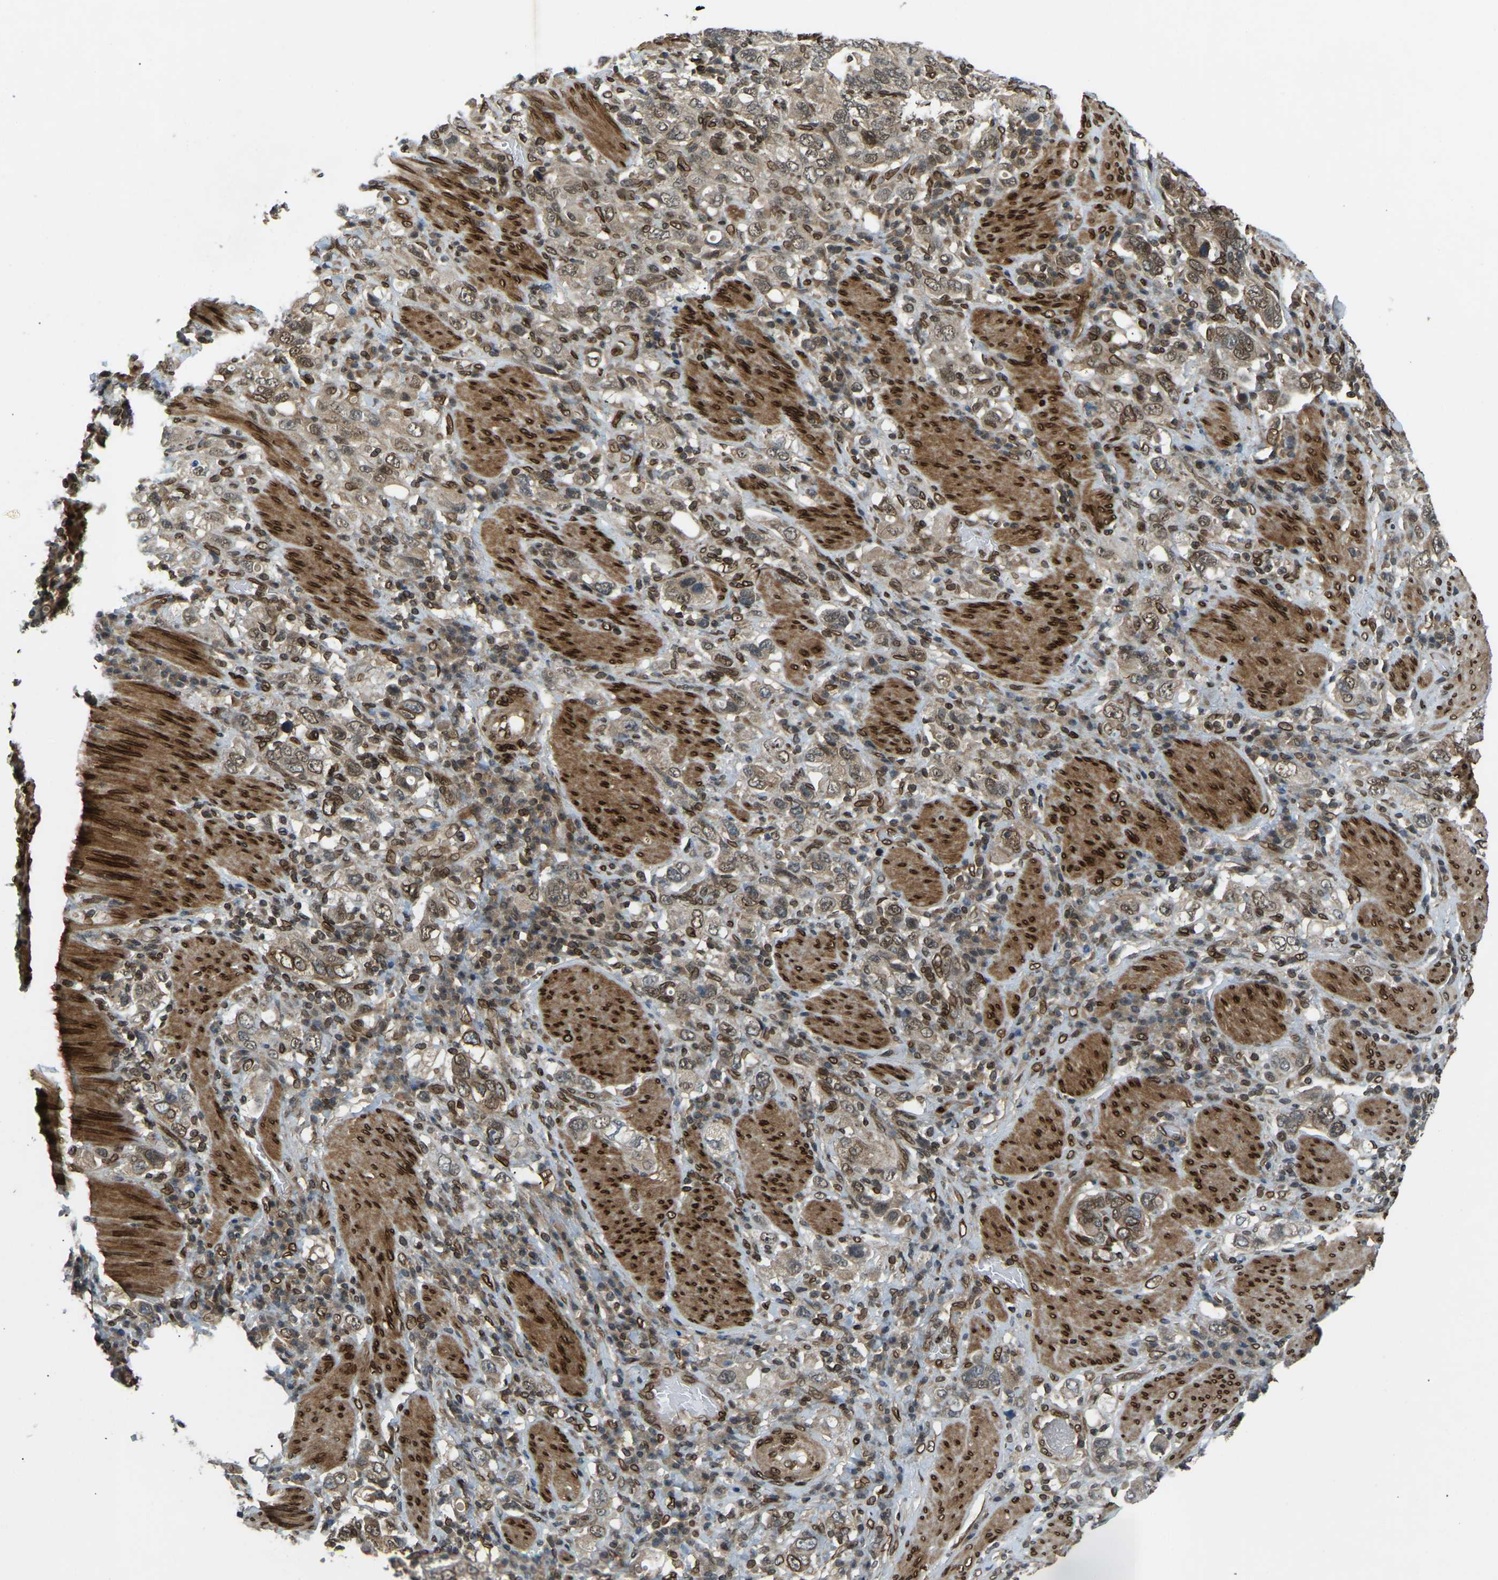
{"staining": {"intensity": "weak", "quantity": "25%-75%", "location": "nuclear"}, "tissue": "stomach cancer", "cell_type": "Tumor cells", "image_type": "cancer", "snomed": [{"axis": "morphology", "description": "Adenocarcinoma, NOS"}, {"axis": "topography", "description": "Stomach, upper"}], "caption": "The photomicrograph shows a brown stain indicating the presence of a protein in the nuclear of tumor cells in stomach cancer.", "gene": "SYNE1", "patient": {"sex": "male", "age": 62}}